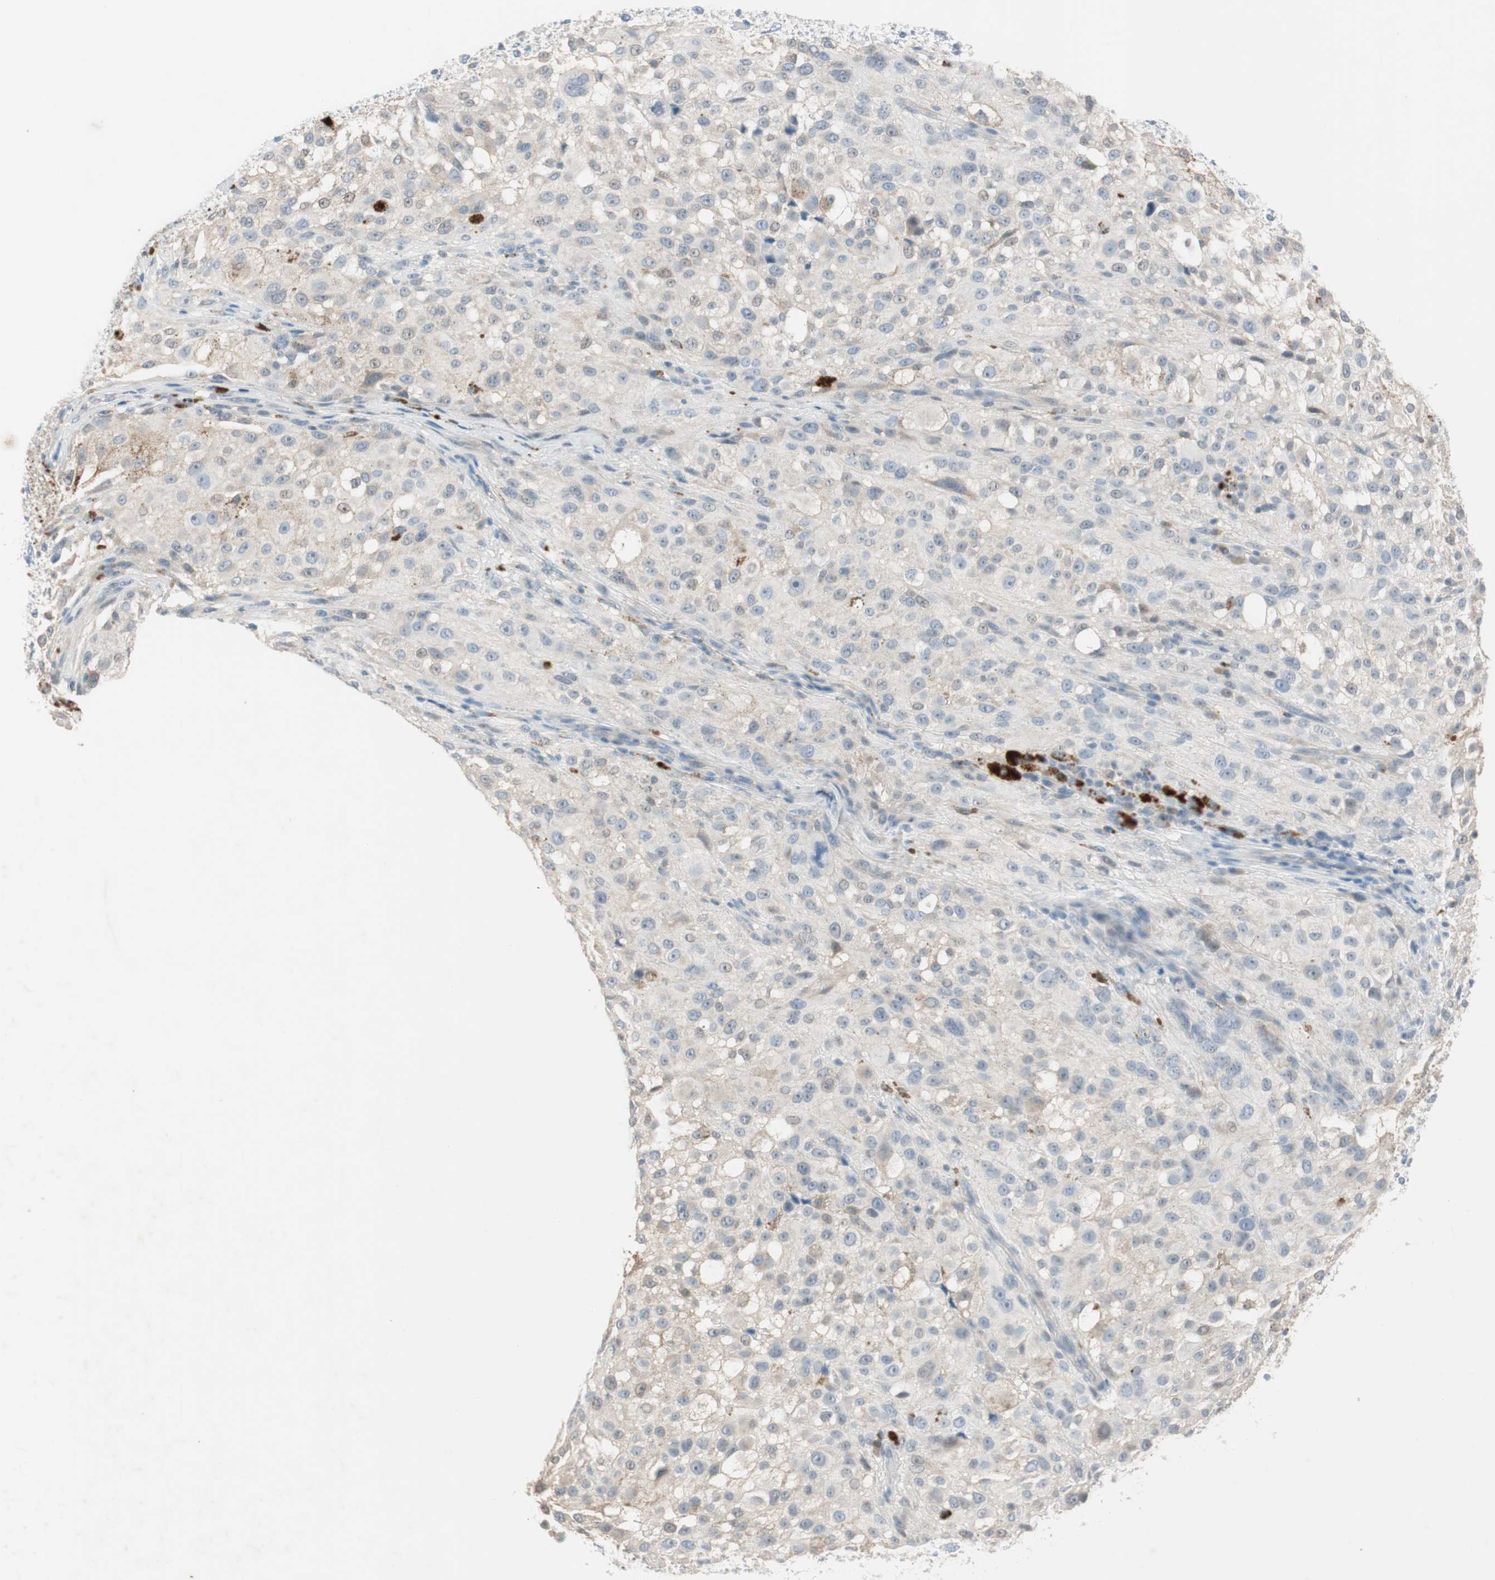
{"staining": {"intensity": "negative", "quantity": "none", "location": "none"}, "tissue": "melanoma", "cell_type": "Tumor cells", "image_type": "cancer", "snomed": [{"axis": "morphology", "description": "Necrosis, NOS"}, {"axis": "morphology", "description": "Malignant melanoma, NOS"}, {"axis": "topography", "description": "Skin"}], "caption": "Immunohistochemistry of malignant melanoma displays no expression in tumor cells.", "gene": "KHK", "patient": {"sex": "female", "age": 87}}